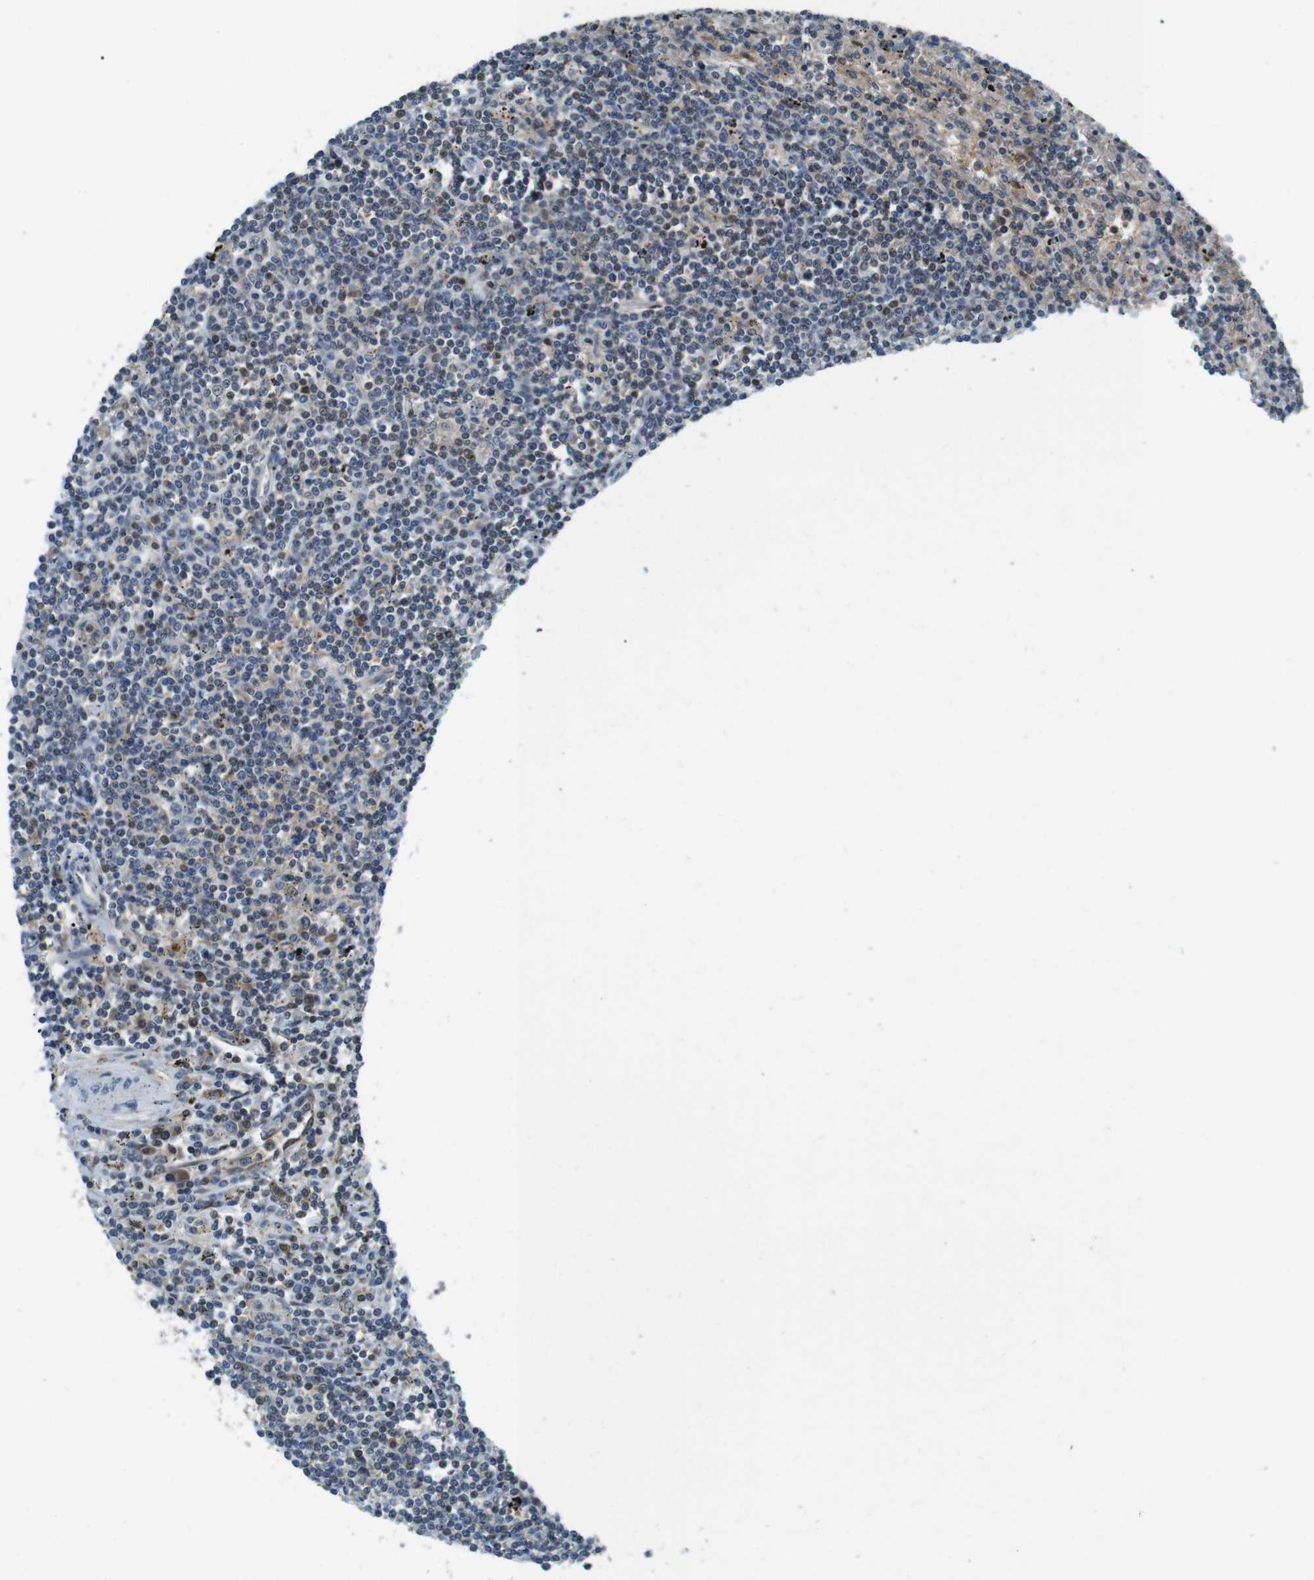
{"staining": {"intensity": "weak", "quantity": "<25%", "location": "cytoplasmic/membranous"}, "tissue": "lymphoma", "cell_type": "Tumor cells", "image_type": "cancer", "snomed": [{"axis": "morphology", "description": "Malignant lymphoma, non-Hodgkin's type, Low grade"}, {"axis": "topography", "description": "Spleen"}], "caption": "This is an immunohistochemistry micrograph of human low-grade malignant lymphoma, non-Hodgkin's type. There is no positivity in tumor cells.", "gene": "LRP5", "patient": {"sex": "male", "age": 76}}